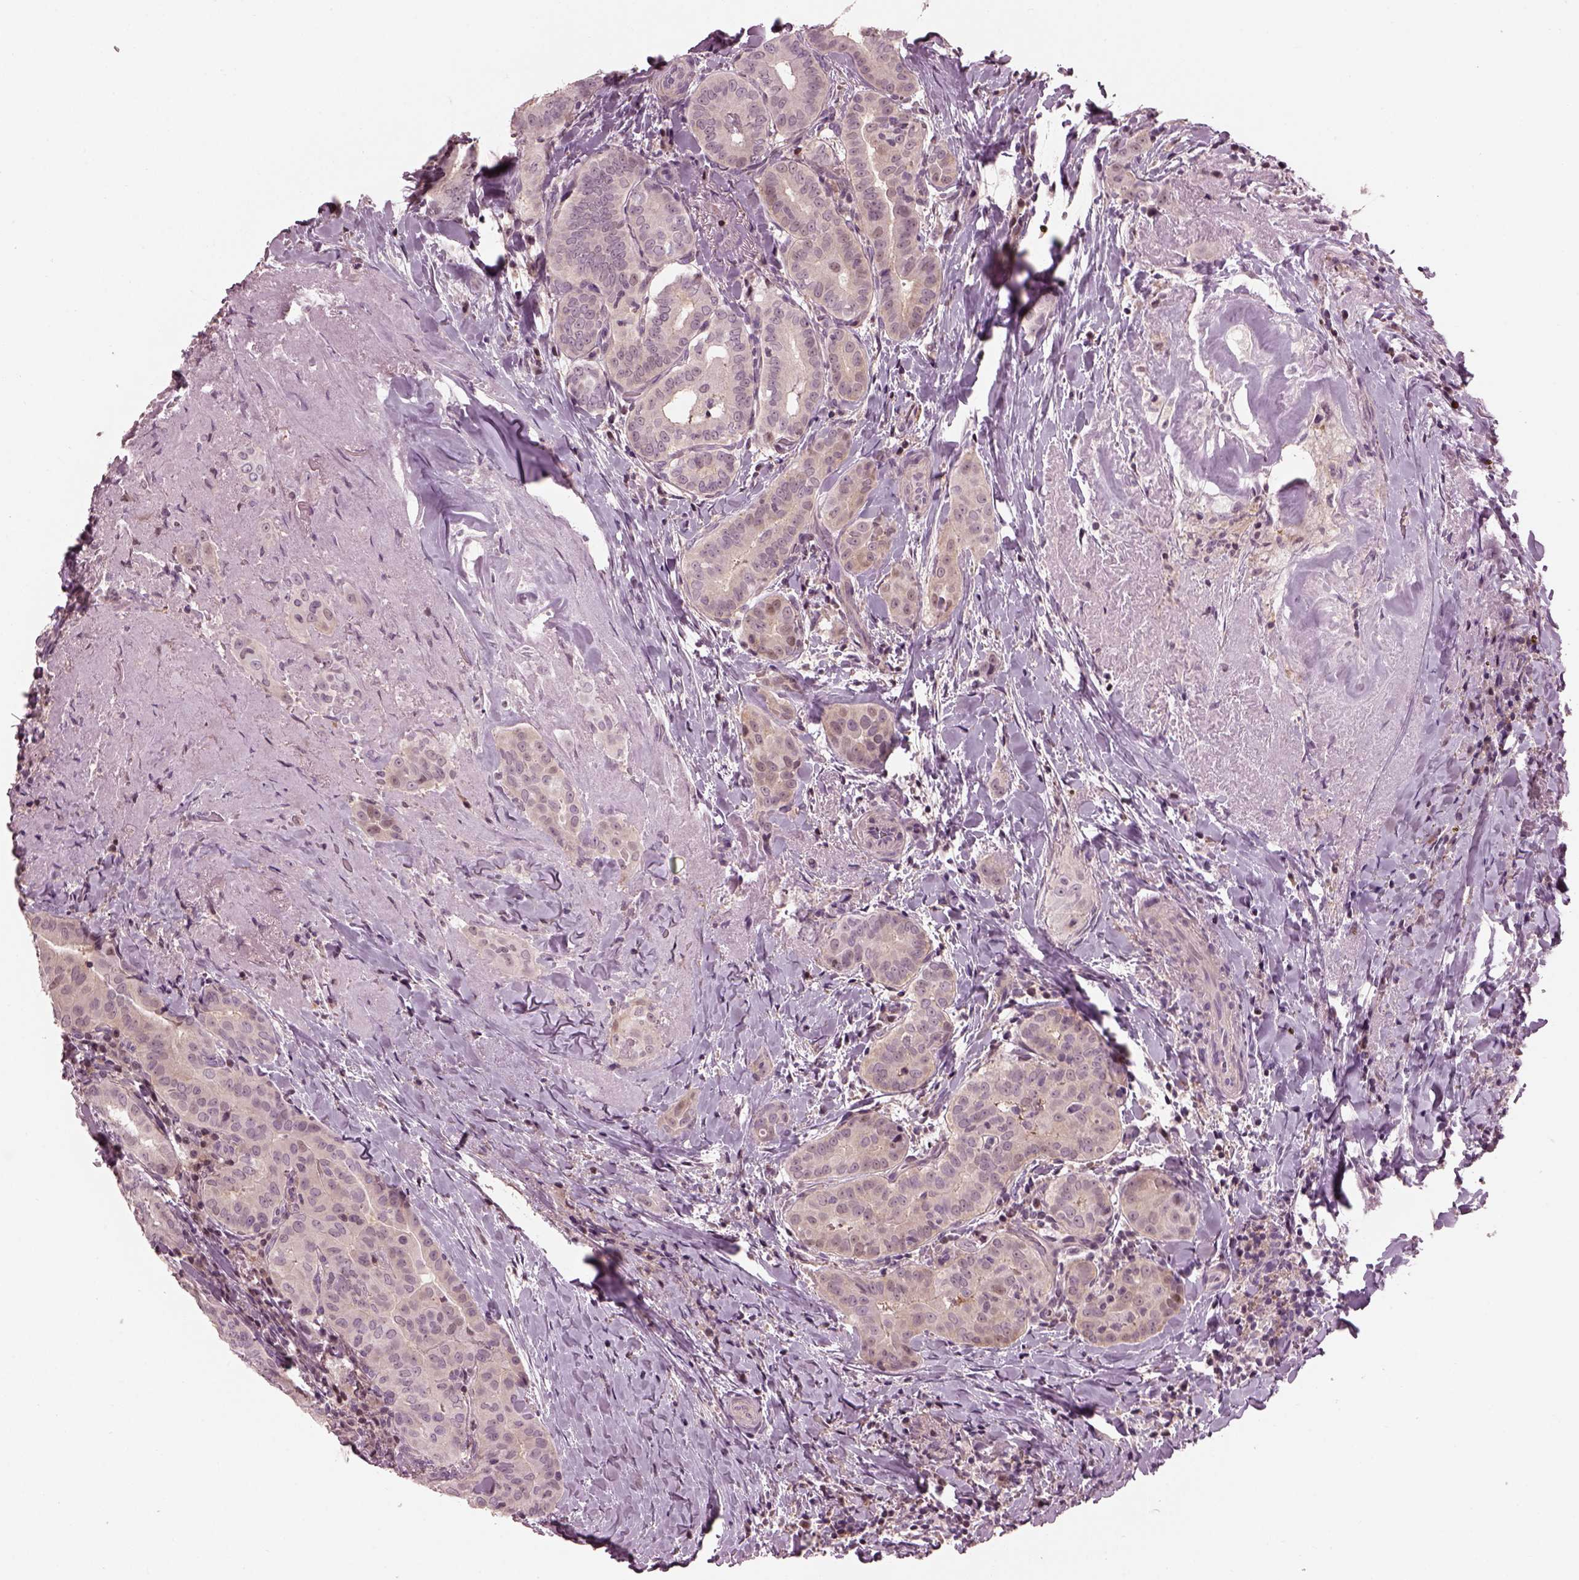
{"staining": {"intensity": "negative", "quantity": "none", "location": "none"}, "tissue": "thyroid cancer", "cell_type": "Tumor cells", "image_type": "cancer", "snomed": [{"axis": "morphology", "description": "Papillary adenocarcinoma, NOS"}, {"axis": "morphology", "description": "Papillary adenoma metastatic"}, {"axis": "topography", "description": "Thyroid gland"}], "caption": "Immunohistochemistry (IHC) of human thyroid cancer (papillary adenocarcinoma) displays no staining in tumor cells.", "gene": "BFSP1", "patient": {"sex": "female", "age": 50}}